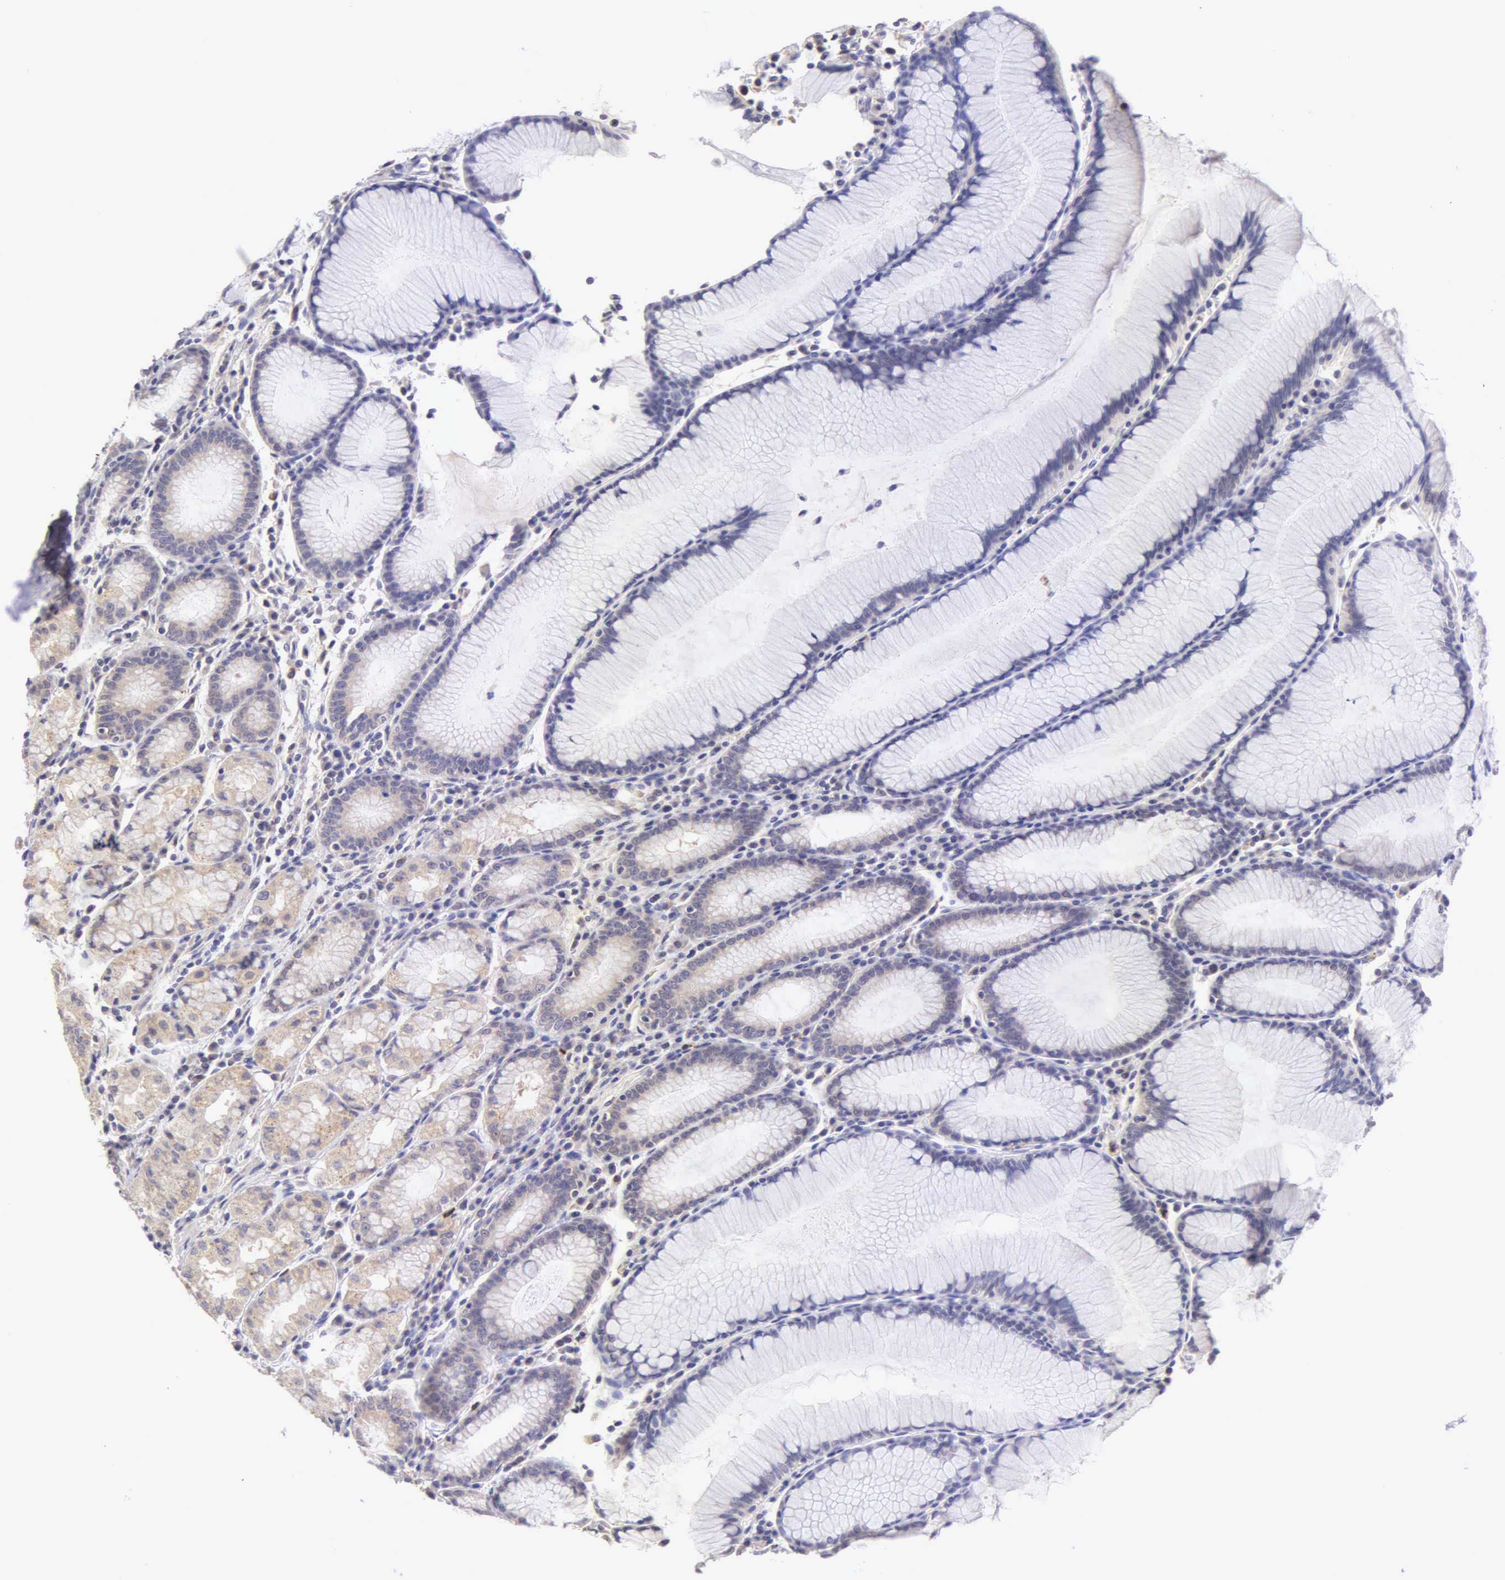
{"staining": {"intensity": "weak", "quantity": "<25%", "location": "cytoplasmic/membranous"}, "tissue": "stomach", "cell_type": "Glandular cells", "image_type": "normal", "snomed": [{"axis": "morphology", "description": "Normal tissue, NOS"}, {"axis": "topography", "description": "Stomach, lower"}], "caption": "Glandular cells show no significant protein positivity in unremarkable stomach. (Stains: DAB IHC with hematoxylin counter stain, Microscopy: brightfield microscopy at high magnification).", "gene": "ESR1", "patient": {"sex": "female", "age": 43}}